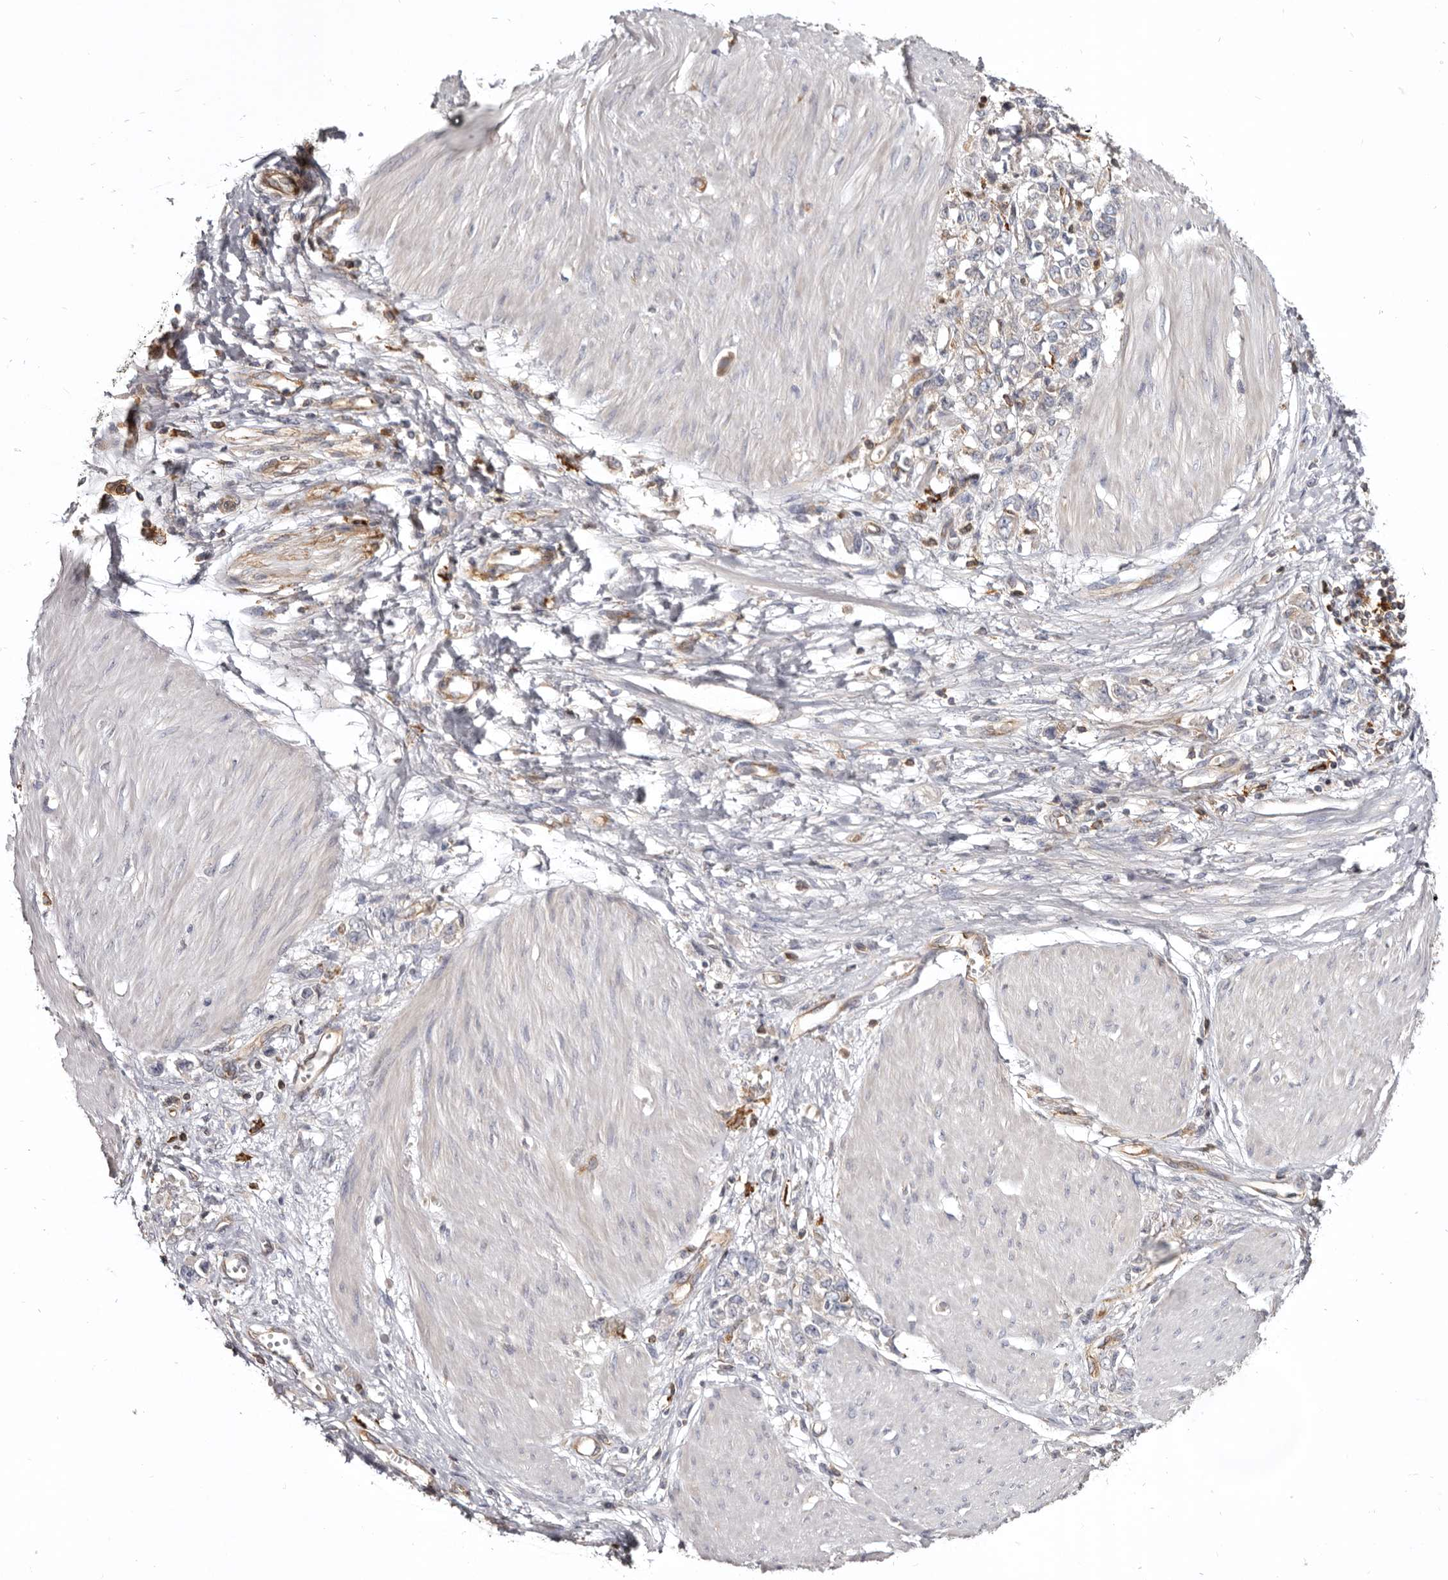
{"staining": {"intensity": "negative", "quantity": "none", "location": "none"}, "tissue": "stomach cancer", "cell_type": "Tumor cells", "image_type": "cancer", "snomed": [{"axis": "morphology", "description": "Adenocarcinoma, NOS"}, {"axis": "topography", "description": "Stomach"}], "caption": "Immunohistochemical staining of human stomach cancer exhibits no significant positivity in tumor cells.", "gene": "CBL", "patient": {"sex": "female", "age": 76}}